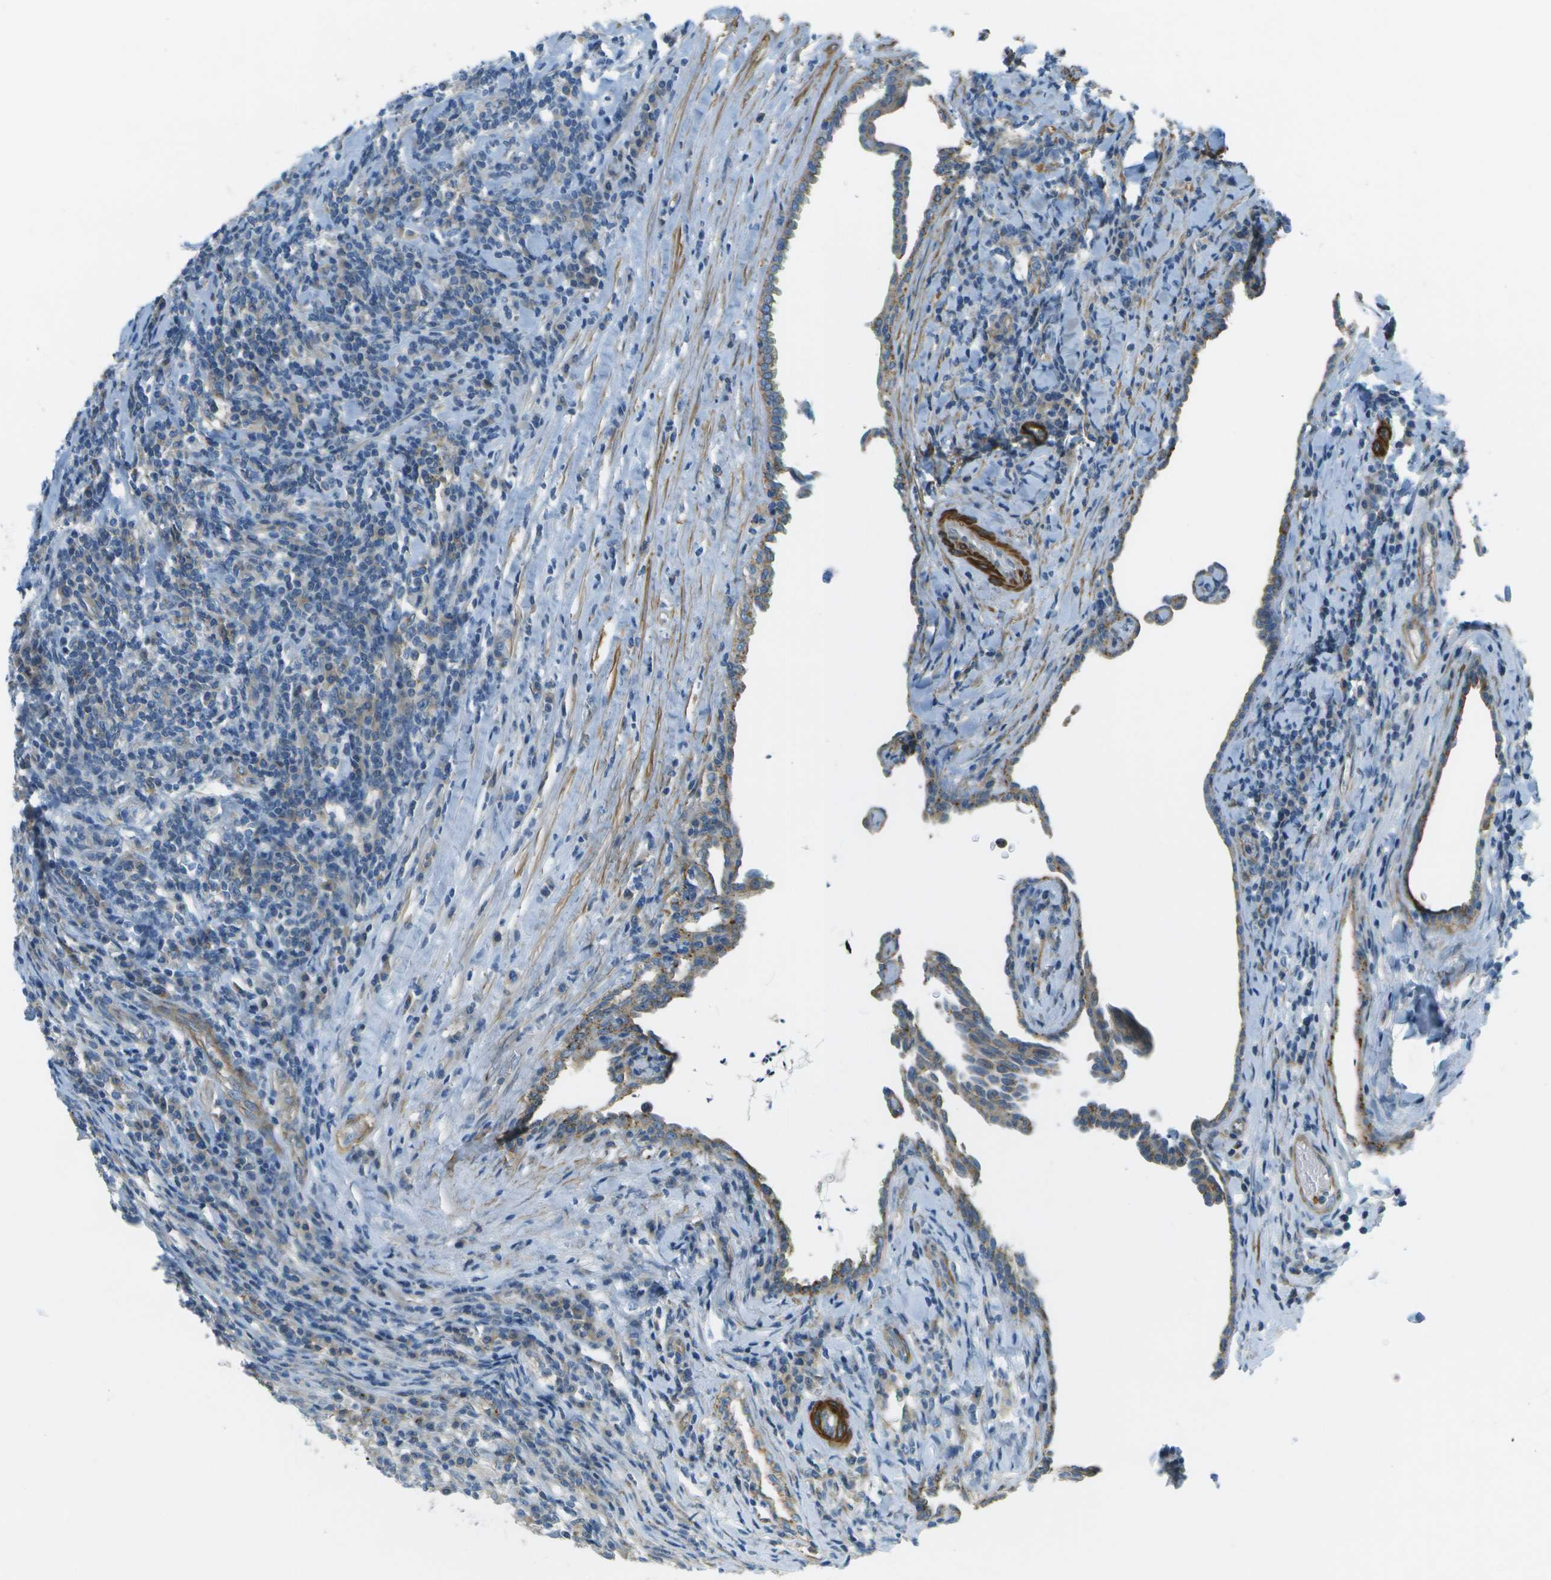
{"staining": {"intensity": "negative", "quantity": "none", "location": "none"}, "tissue": "testis cancer", "cell_type": "Tumor cells", "image_type": "cancer", "snomed": [{"axis": "morphology", "description": "Normal tissue, NOS"}, {"axis": "morphology", "description": "Seminoma, NOS"}, {"axis": "topography", "description": "Testis"}], "caption": "Testis cancer was stained to show a protein in brown. There is no significant positivity in tumor cells.", "gene": "MYH11", "patient": {"sex": "male", "age": 43}}